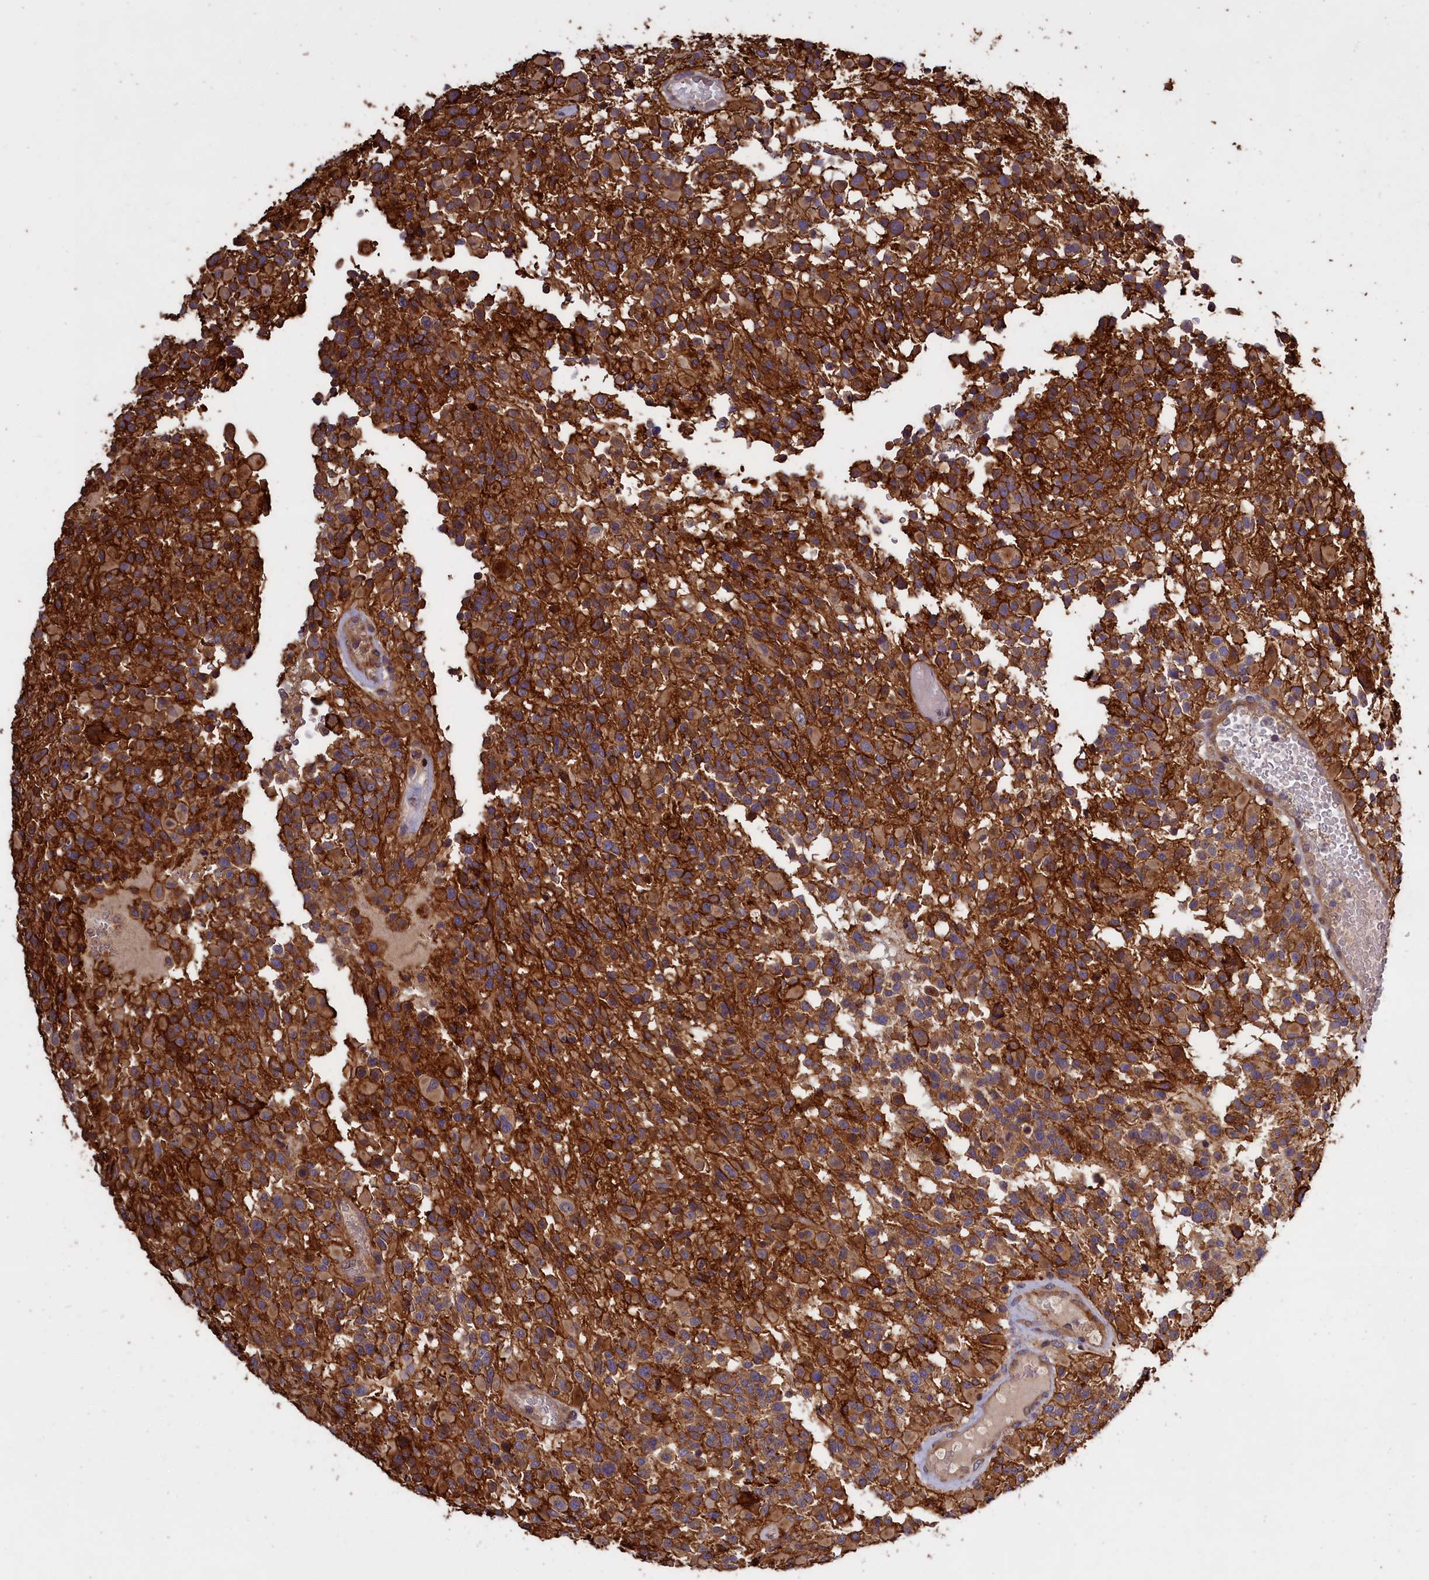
{"staining": {"intensity": "strong", "quantity": ">75%", "location": "cytoplasmic/membranous"}, "tissue": "glioma", "cell_type": "Tumor cells", "image_type": "cancer", "snomed": [{"axis": "morphology", "description": "Glioma, malignant, High grade"}, {"axis": "morphology", "description": "Glioblastoma, NOS"}, {"axis": "topography", "description": "Brain"}], "caption": "Immunohistochemistry (IHC) histopathology image of neoplastic tissue: malignant glioma (high-grade) stained using immunohistochemistry (IHC) displays high levels of strong protein expression localized specifically in the cytoplasmic/membranous of tumor cells, appearing as a cytoplasmic/membranous brown color.", "gene": "DENND1B", "patient": {"sex": "male", "age": 60}}